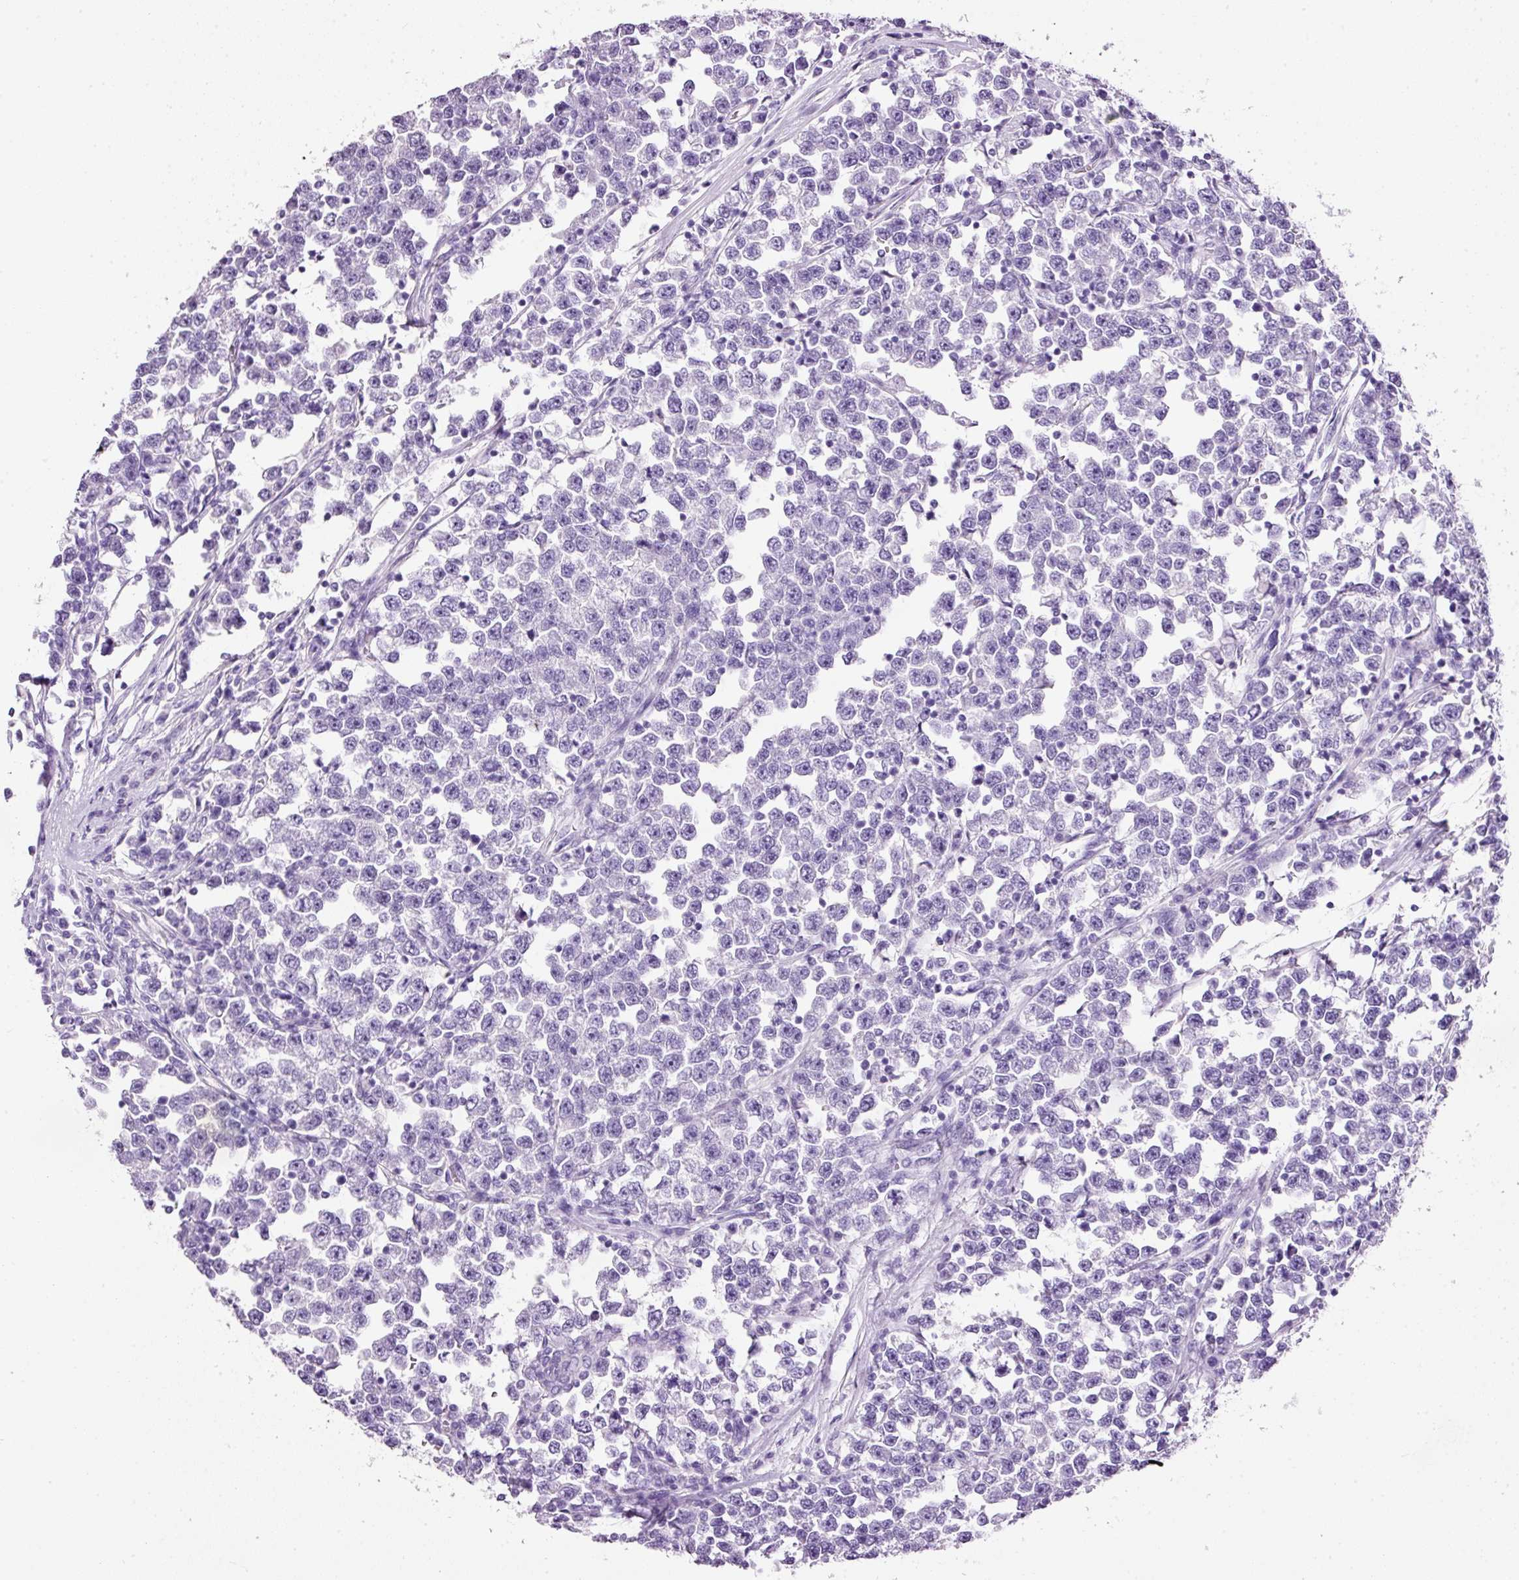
{"staining": {"intensity": "negative", "quantity": "none", "location": "none"}, "tissue": "testis cancer", "cell_type": "Tumor cells", "image_type": "cancer", "snomed": [{"axis": "morphology", "description": "Seminoma, NOS"}, {"axis": "topography", "description": "Testis"}], "caption": "High power microscopy photomicrograph of an IHC photomicrograph of testis cancer (seminoma), revealing no significant expression in tumor cells.", "gene": "BSND", "patient": {"sex": "male", "age": 43}}